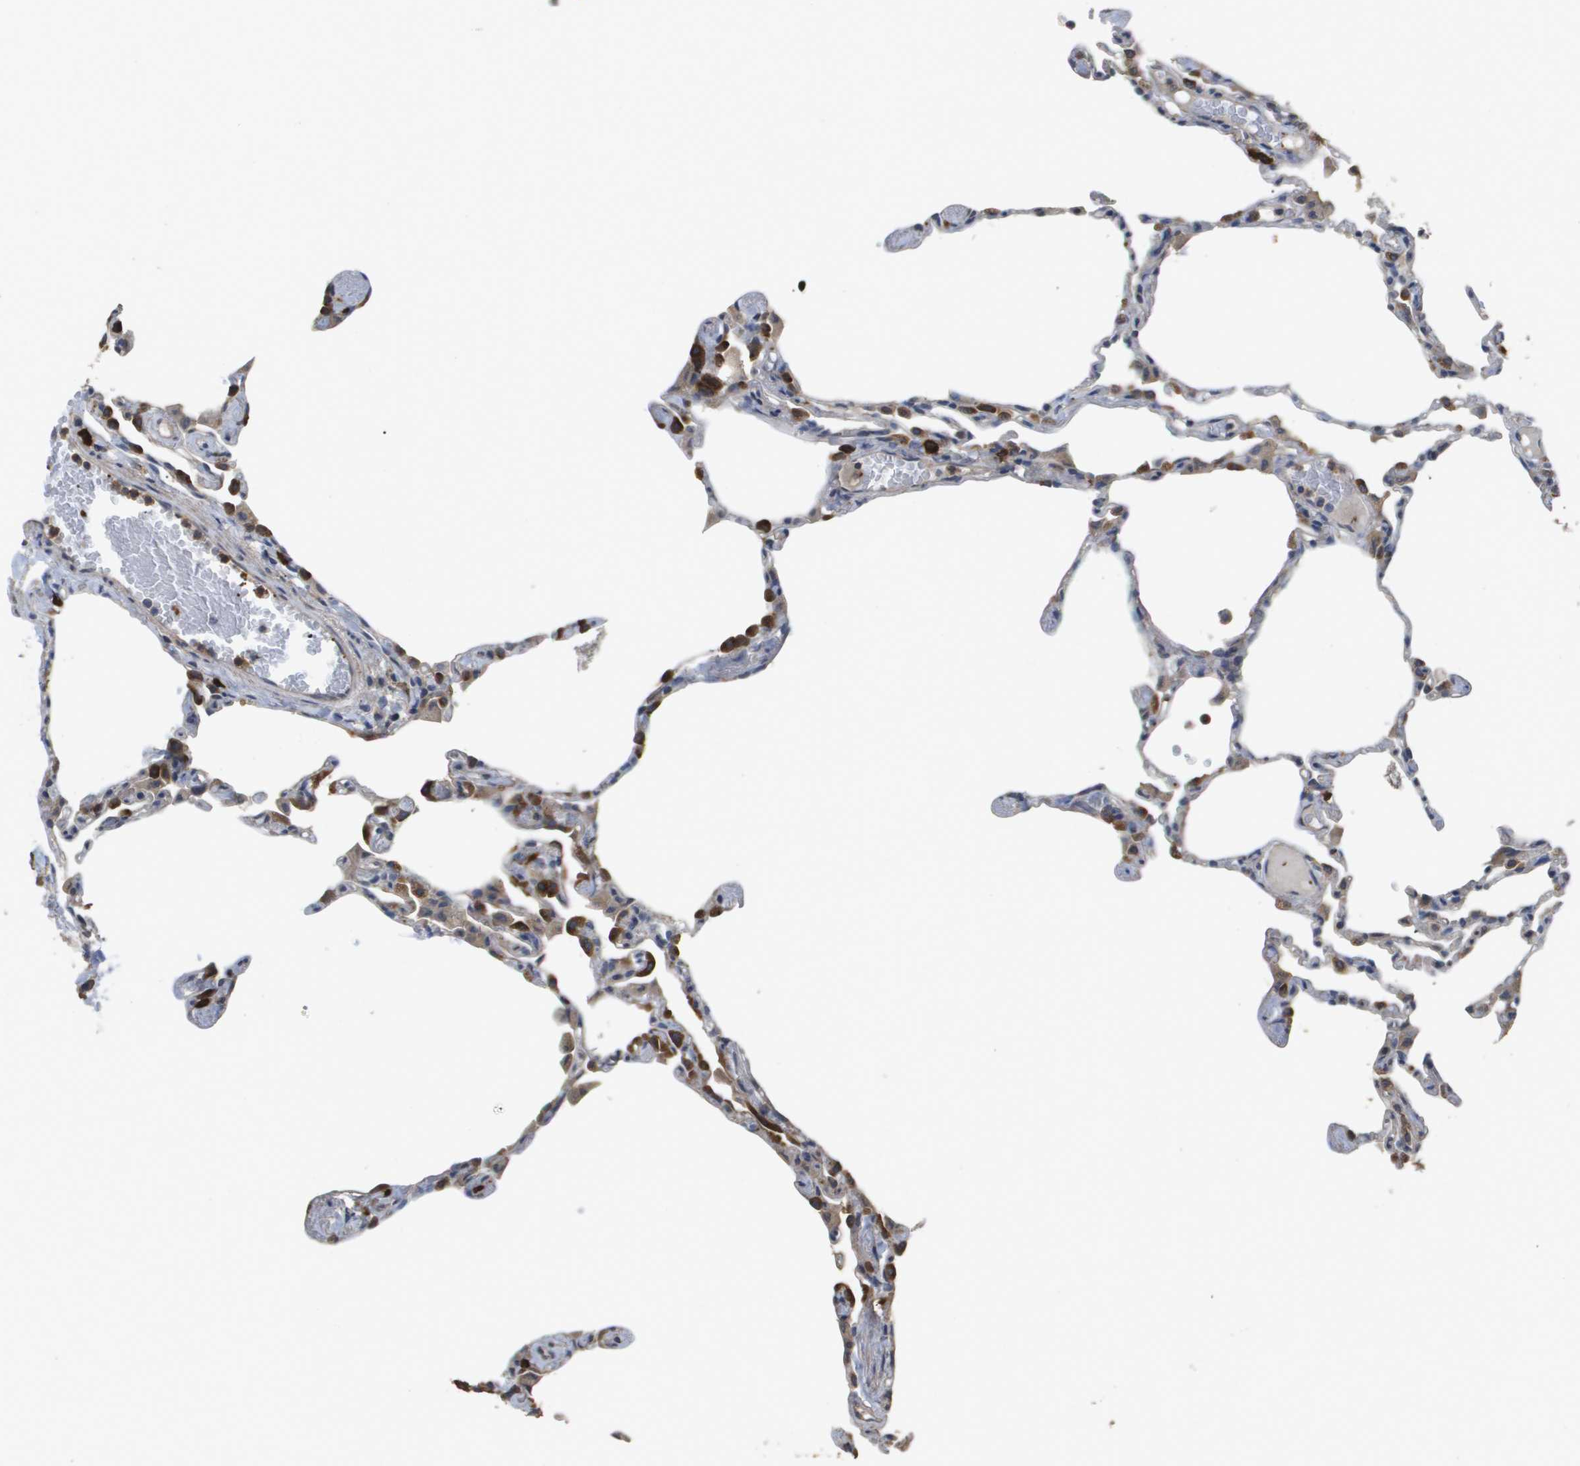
{"staining": {"intensity": "moderate", "quantity": "<25%", "location": "cytoplasmic/membranous"}, "tissue": "lung", "cell_type": "Alveolar cells", "image_type": "normal", "snomed": [{"axis": "morphology", "description": "Normal tissue, NOS"}, {"axis": "topography", "description": "Lung"}], "caption": "Unremarkable lung shows moderate cytoplasmic/membranous positivity in approximately <25% of alveolar cells.", "gene": "RAB27B", "patient": {"sex": "female", "age": 49}}